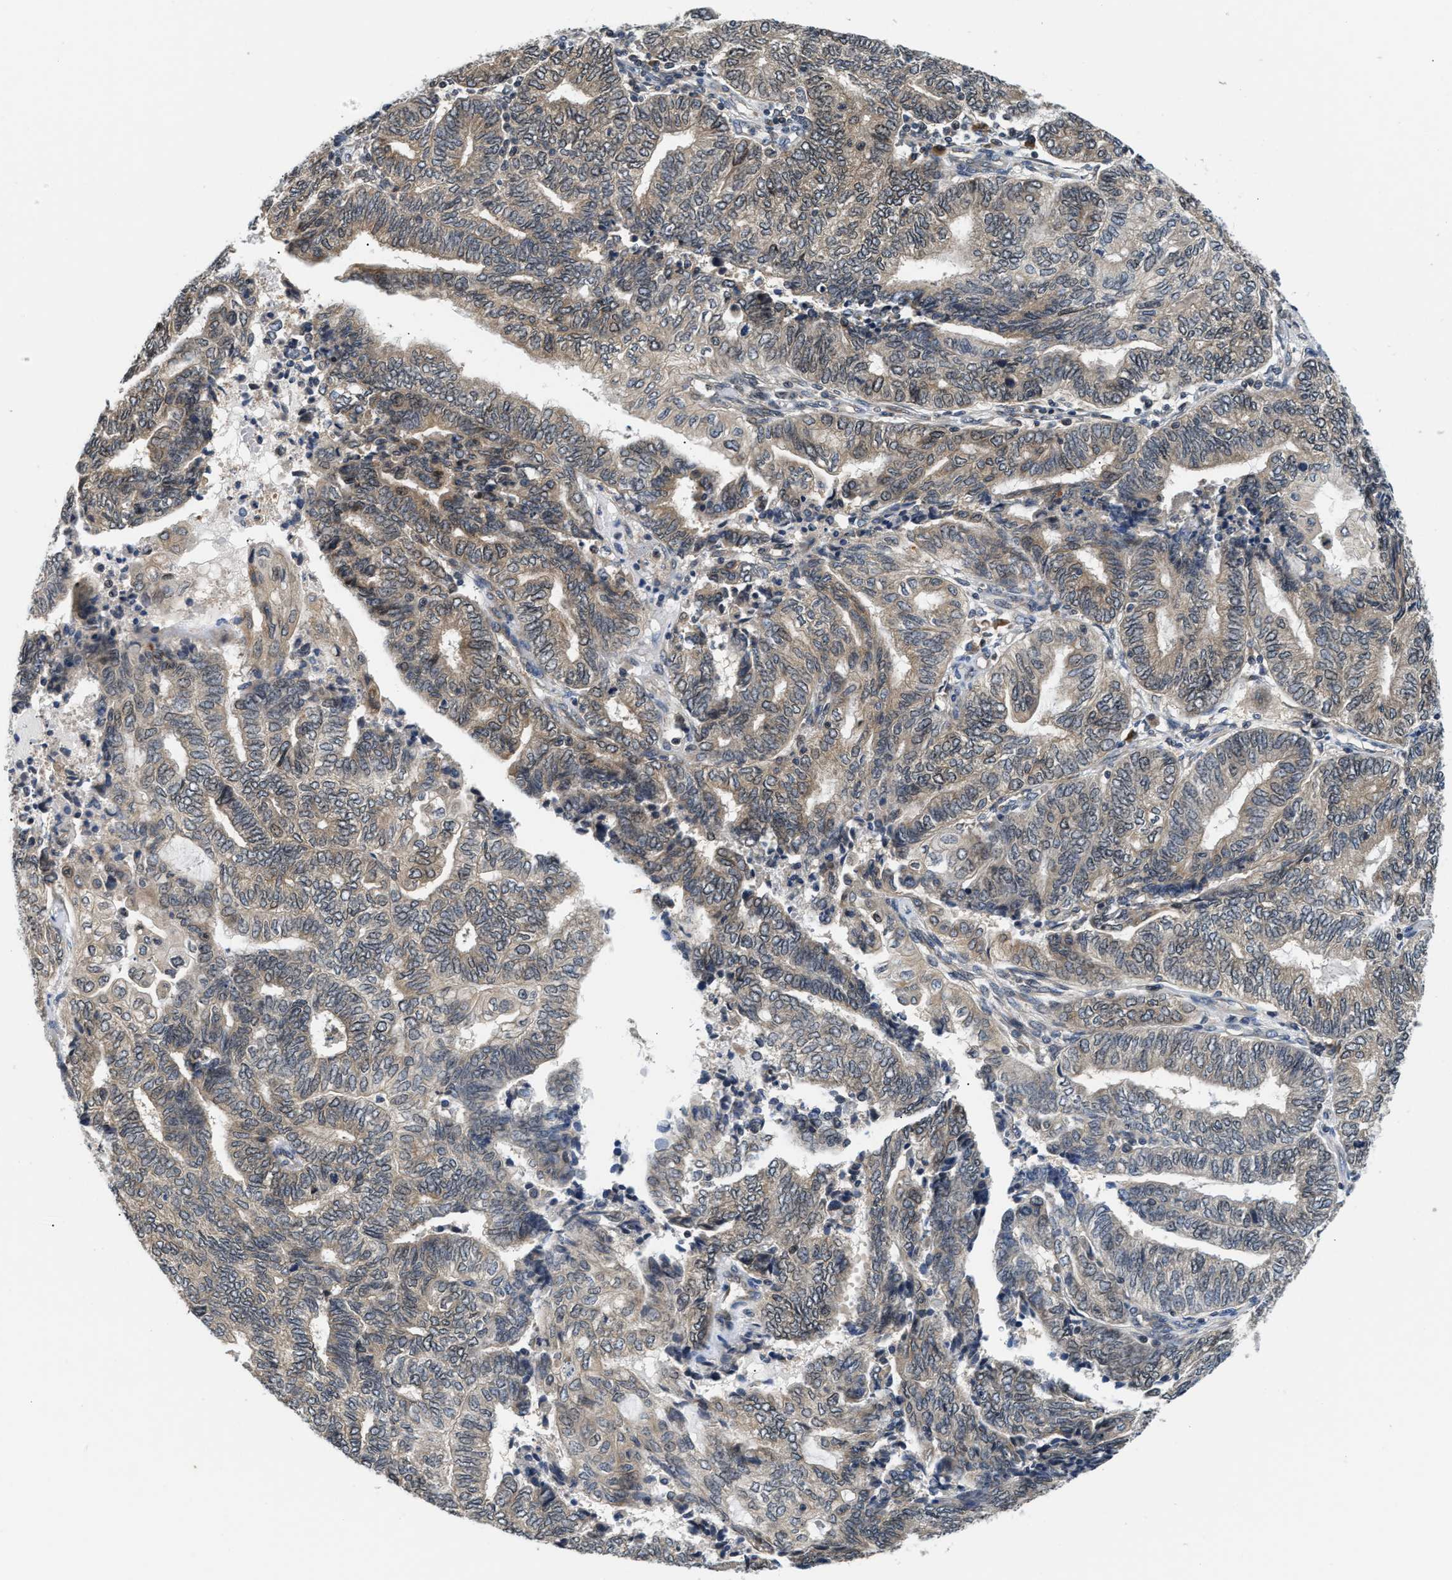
{"staining": {"intensity": "weak", "quantity": ">75%", "location": "cytoplasmic/membranous"}, "tissue": "endometrial cancer", "cell_type": "Tumor cells", "image_type": "cancer", "snomed": [{"axis": "morphology", "description": "Adenocarcinoma, NOS"}, {"axis": "topography", "description": "Uterus"}, {"axis": "topography", "description": "Endometrium"}], "caption": "A brown stain labels weak cytoplasmic/membranous expression of a protein in human endometrial adenocarcinoma tumor cells. (Stains: DAB (3,3'-diaminobenzidine) in brown, nuclei in blue, Microscopy: brightfield microscopy at high magnification).", "gene": "RAB29", "patient": {"sex": "female", "age": 70}}